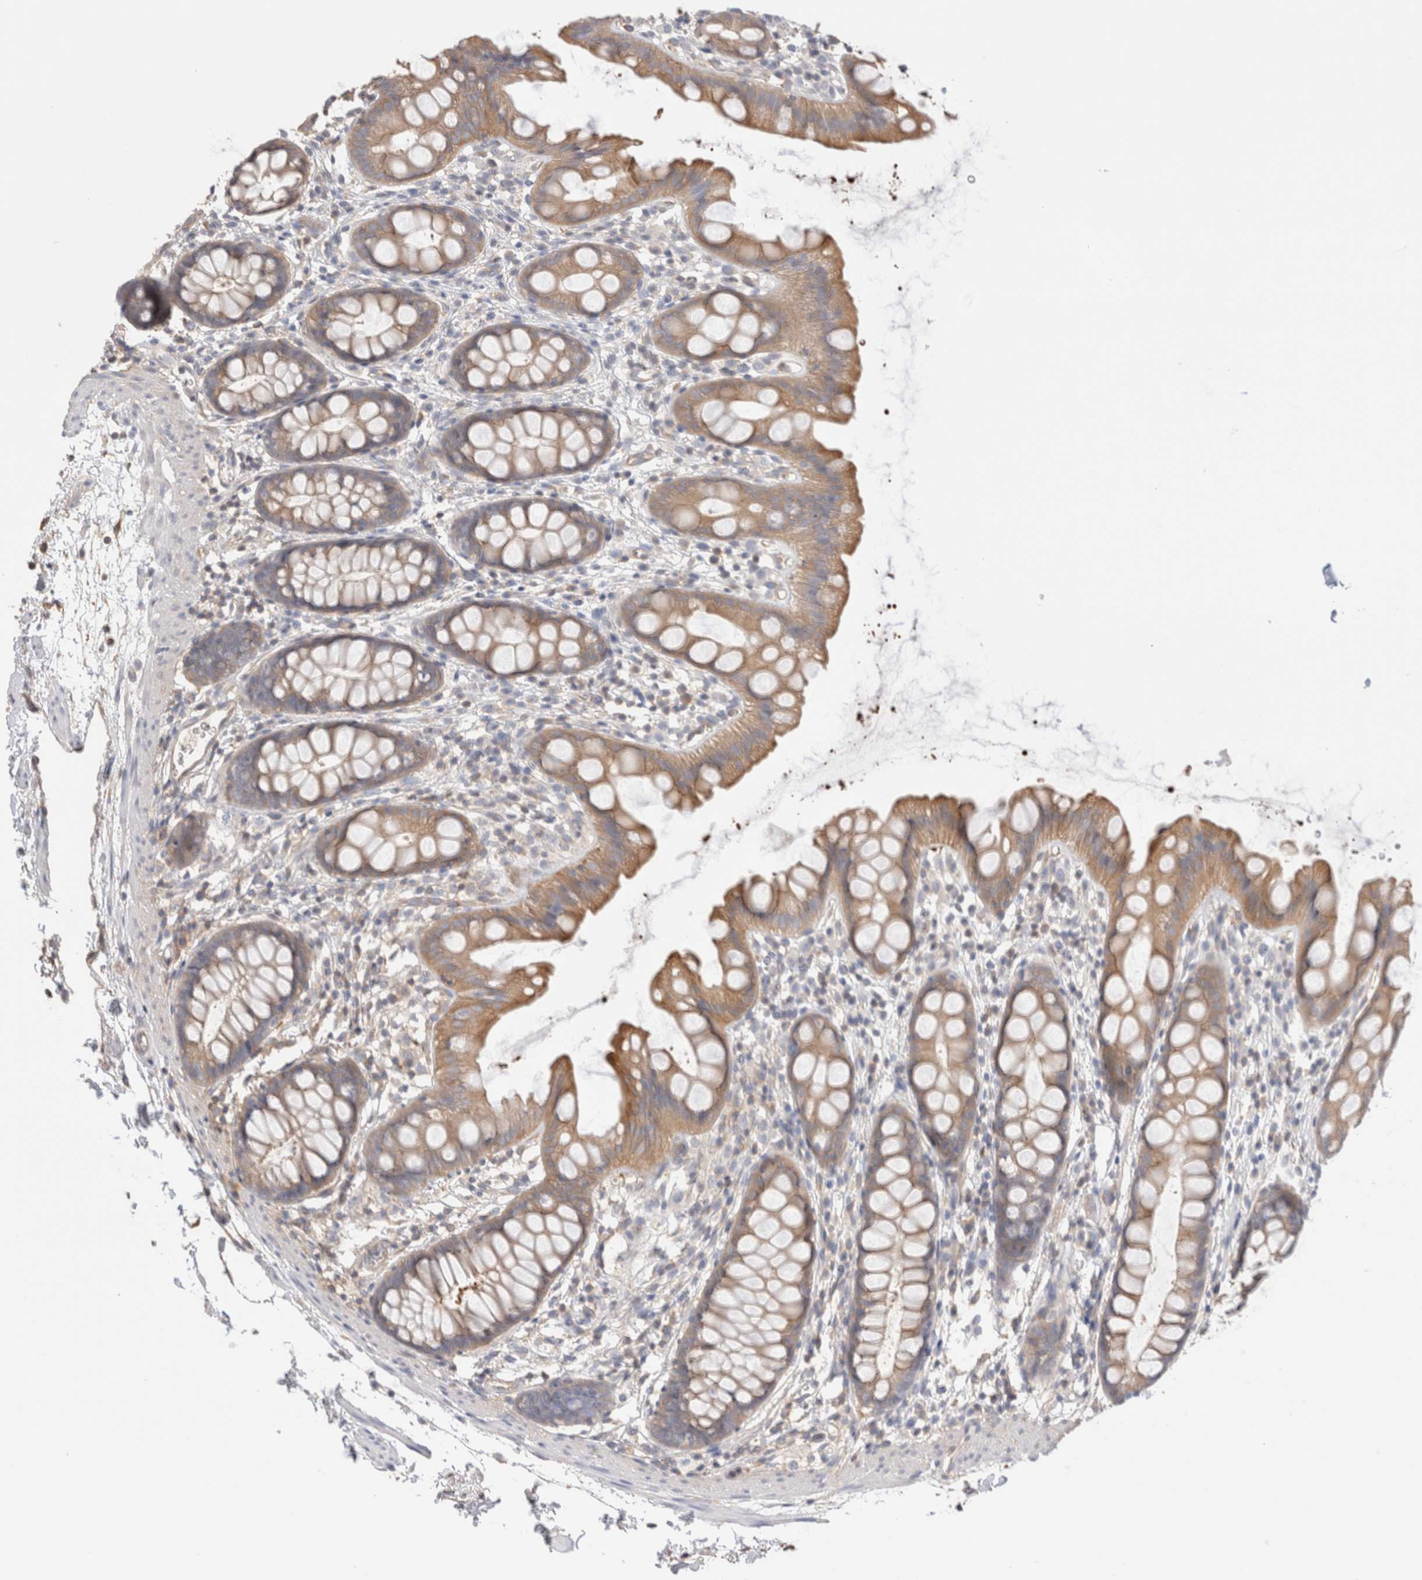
{"staining": {"intensity": "moderate", "quantity": ">75%", "location": "cytoplasmic/membranous"}, "tissue": "rectum", "cell_type": "Glandular cells", "image_type": "normal", "snomed": [{"axis": "morphology", "description": "Normal tissue, NOS"}, {"axis": "topography", "description": "Rectum"}], "caption": "Brown immunohistochemical staining in unremarkable human rectum shows moderate cytoplasmic/membranous expression in approximately >75% of glandular cells.", "gene": "CAPN2", "patient": {"sex": "female", "age": 65}}